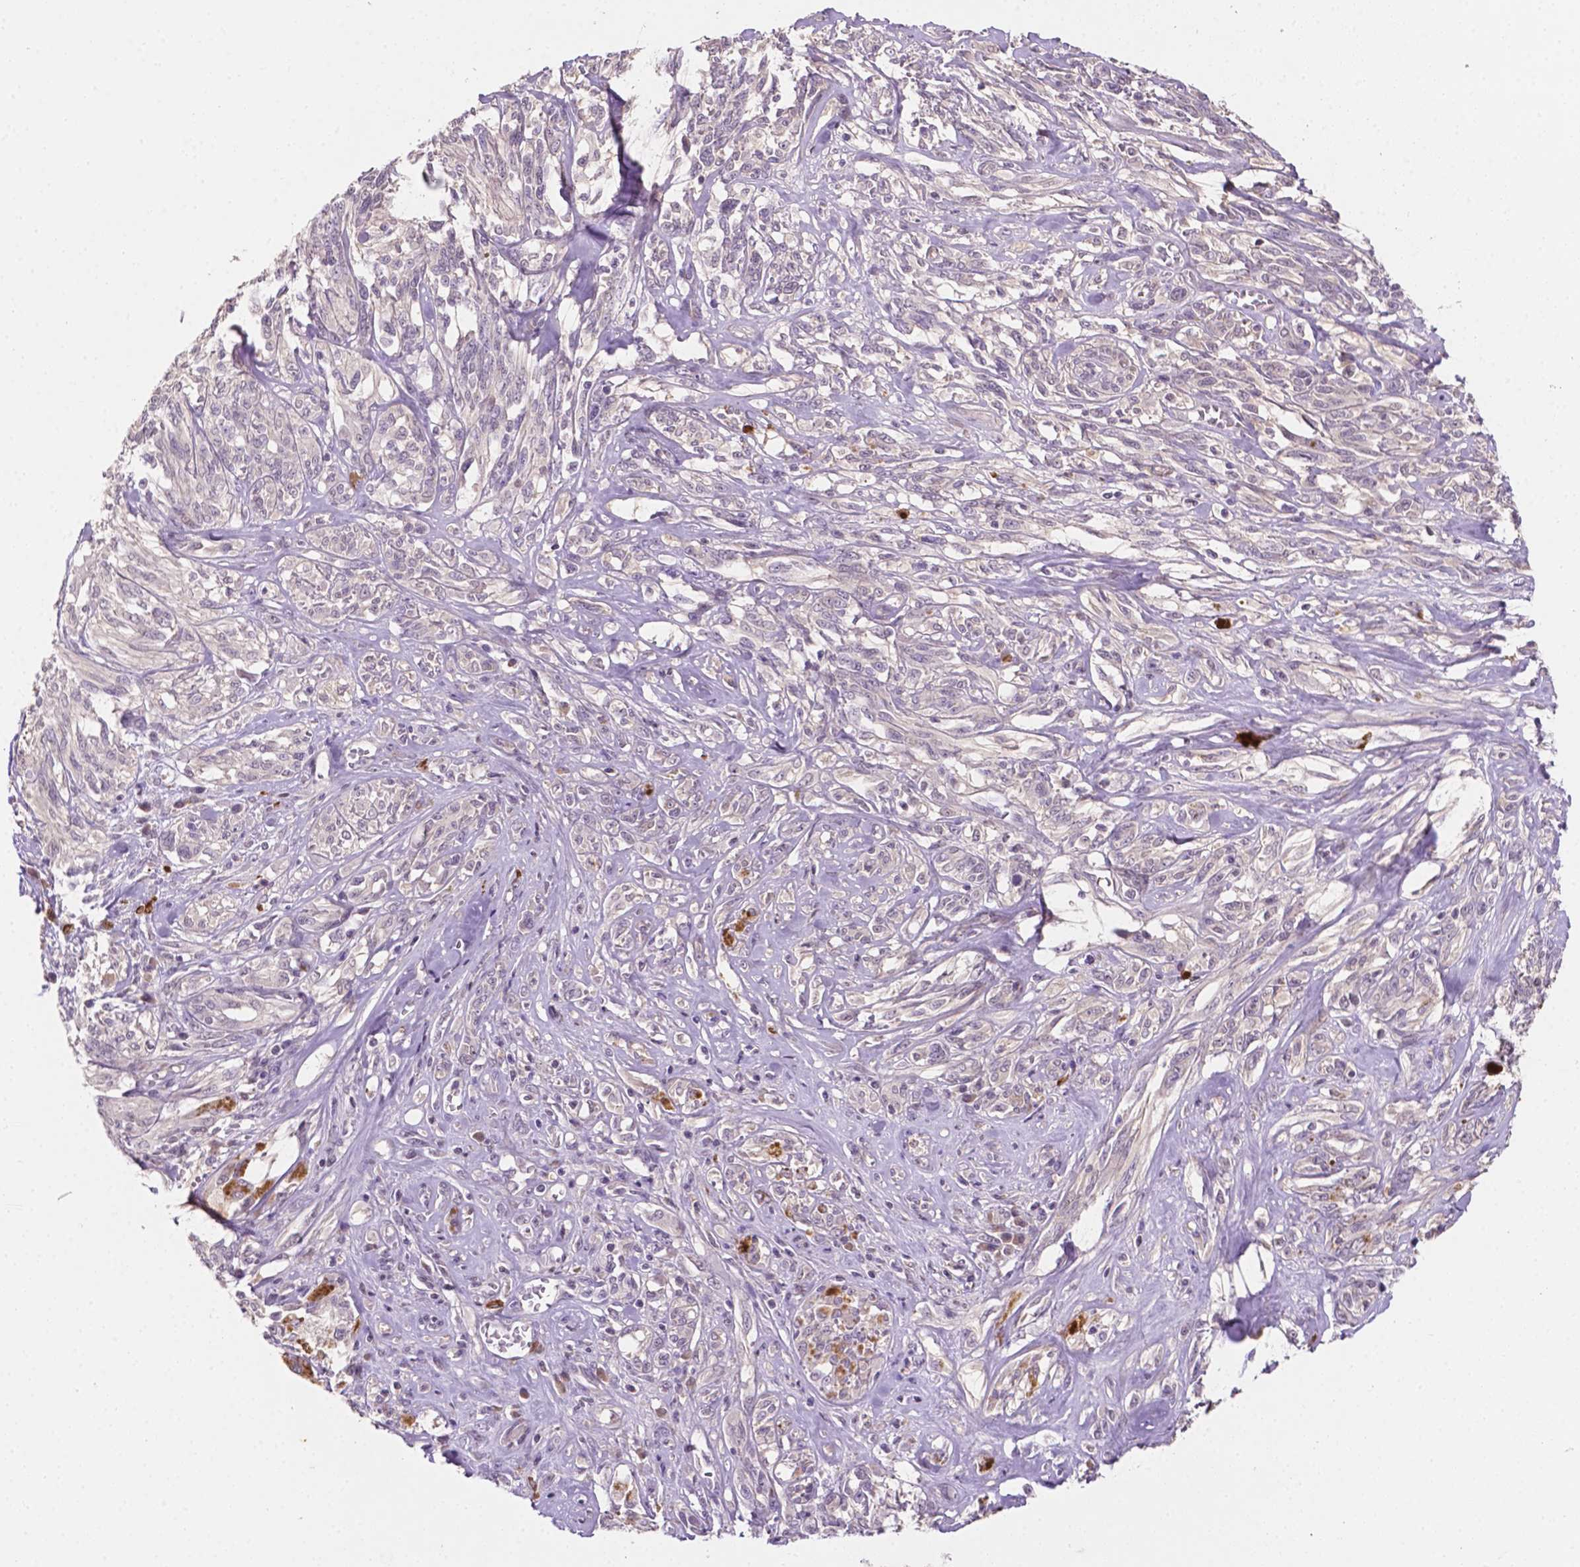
{"staining": {"intensity": "negative", "quantity": "none", "location": "none"}, "tissue": "melanoma", "cell_type": "Tumor cells", "image_type": "cancer", "snomed": [{"axis": "morphology", "description": "Malignant melanoma, NOS"}, {"axis": "topography", "description": "Skin"}], "caption": "Image shows no protein staining in tumor cells of malignant melanoma tissue.", "gene": "MROH6", "patient": {"sex": "female", "age": 91}}